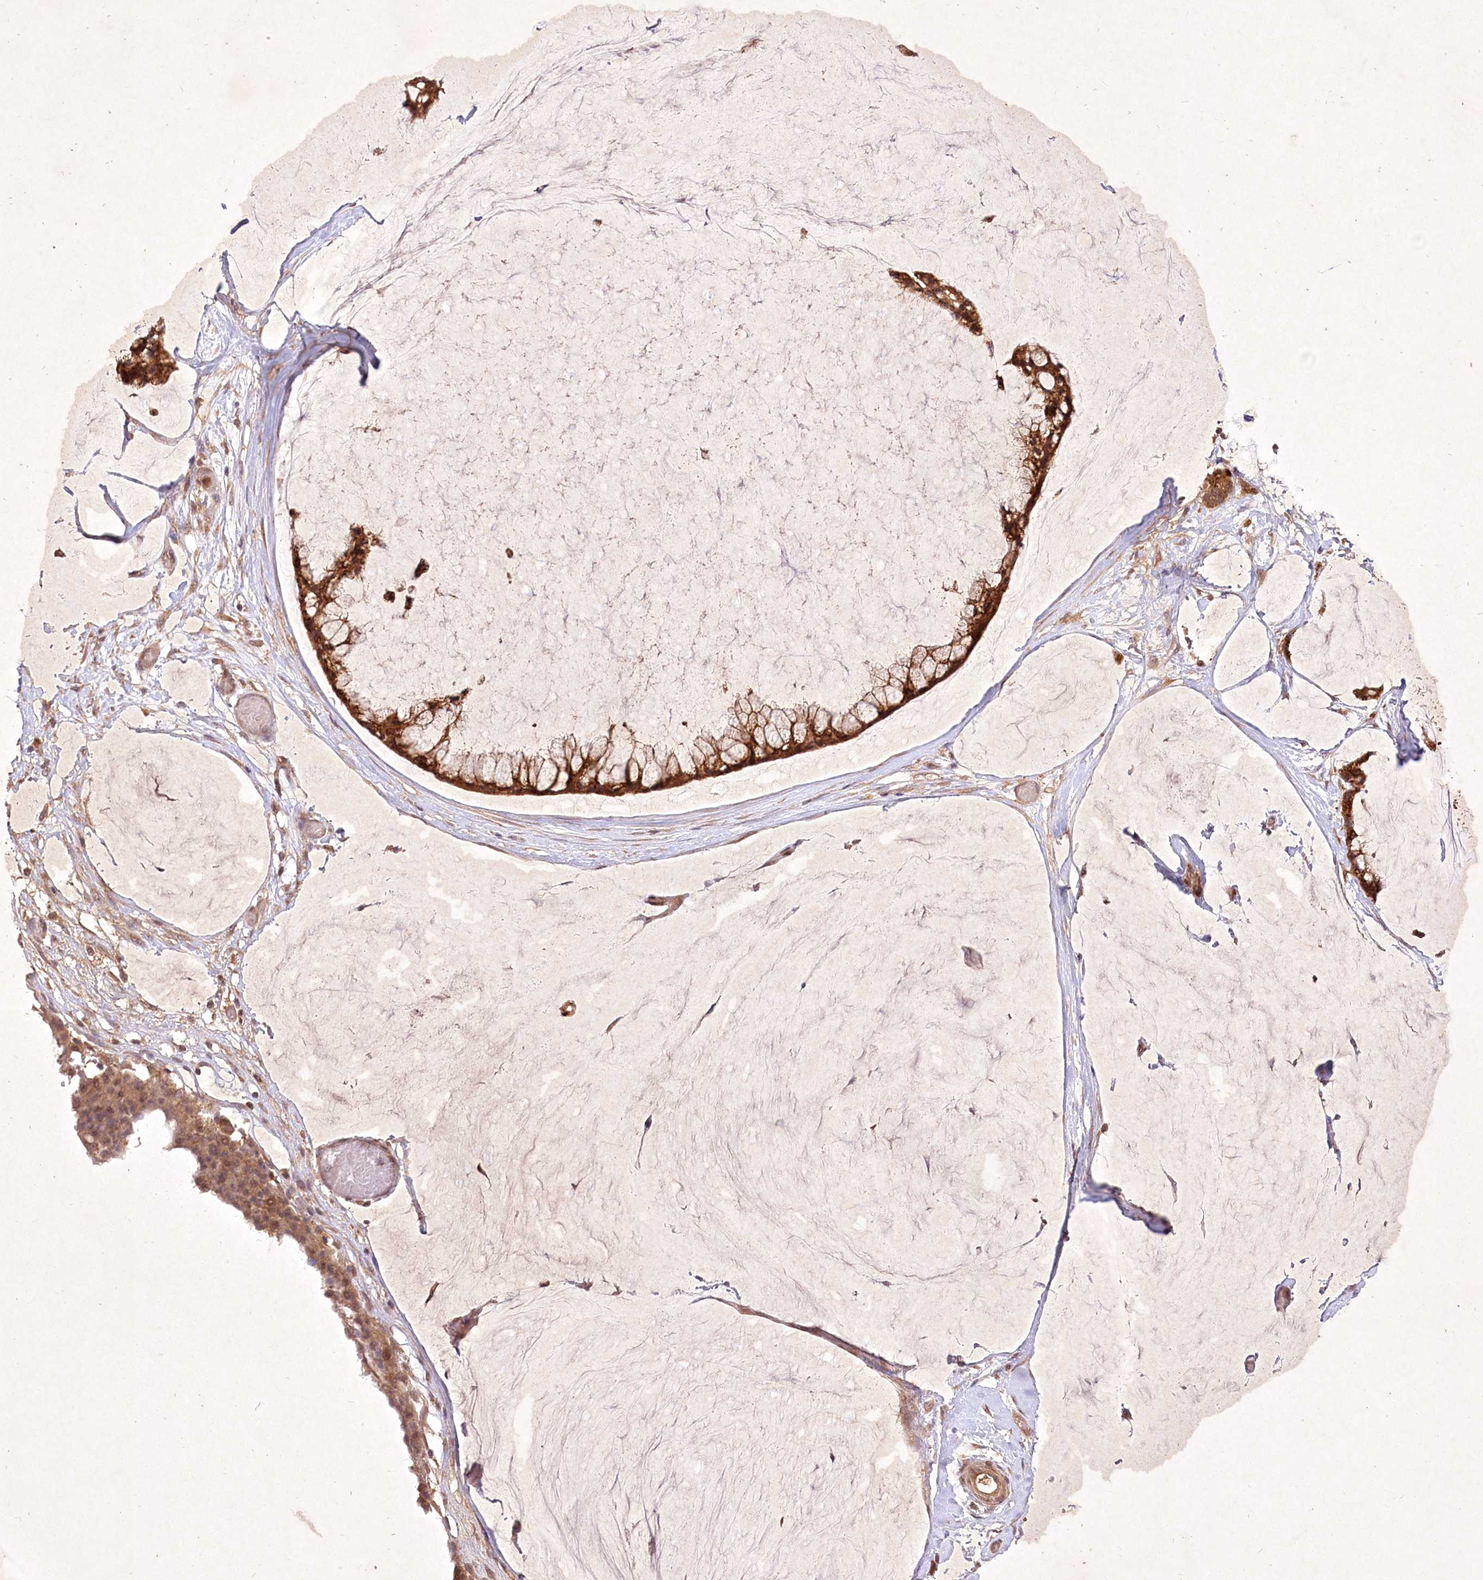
{"staining": {"intensity": "strong", "quantity": ">75%", "location": "cytoplasmic/membranous"}, "tissue": "ovarian cancer", "cell_type": "Tumor cells", "image_type": "cancer", "snomed": [{"axis": "morphology", "description": "Cystadenocarcinoma, mucinous, NOS"}, {"axis": "topography", "description": "Ovary"}], "caption": "Ovarian mucinous cystadenocarcinoma stained for a protein shows strong cytoplasmic/membranous positivity in tumor cells.", "gene": "IRAK1BP1", "patient": {"sex": "female", "age": 39}}